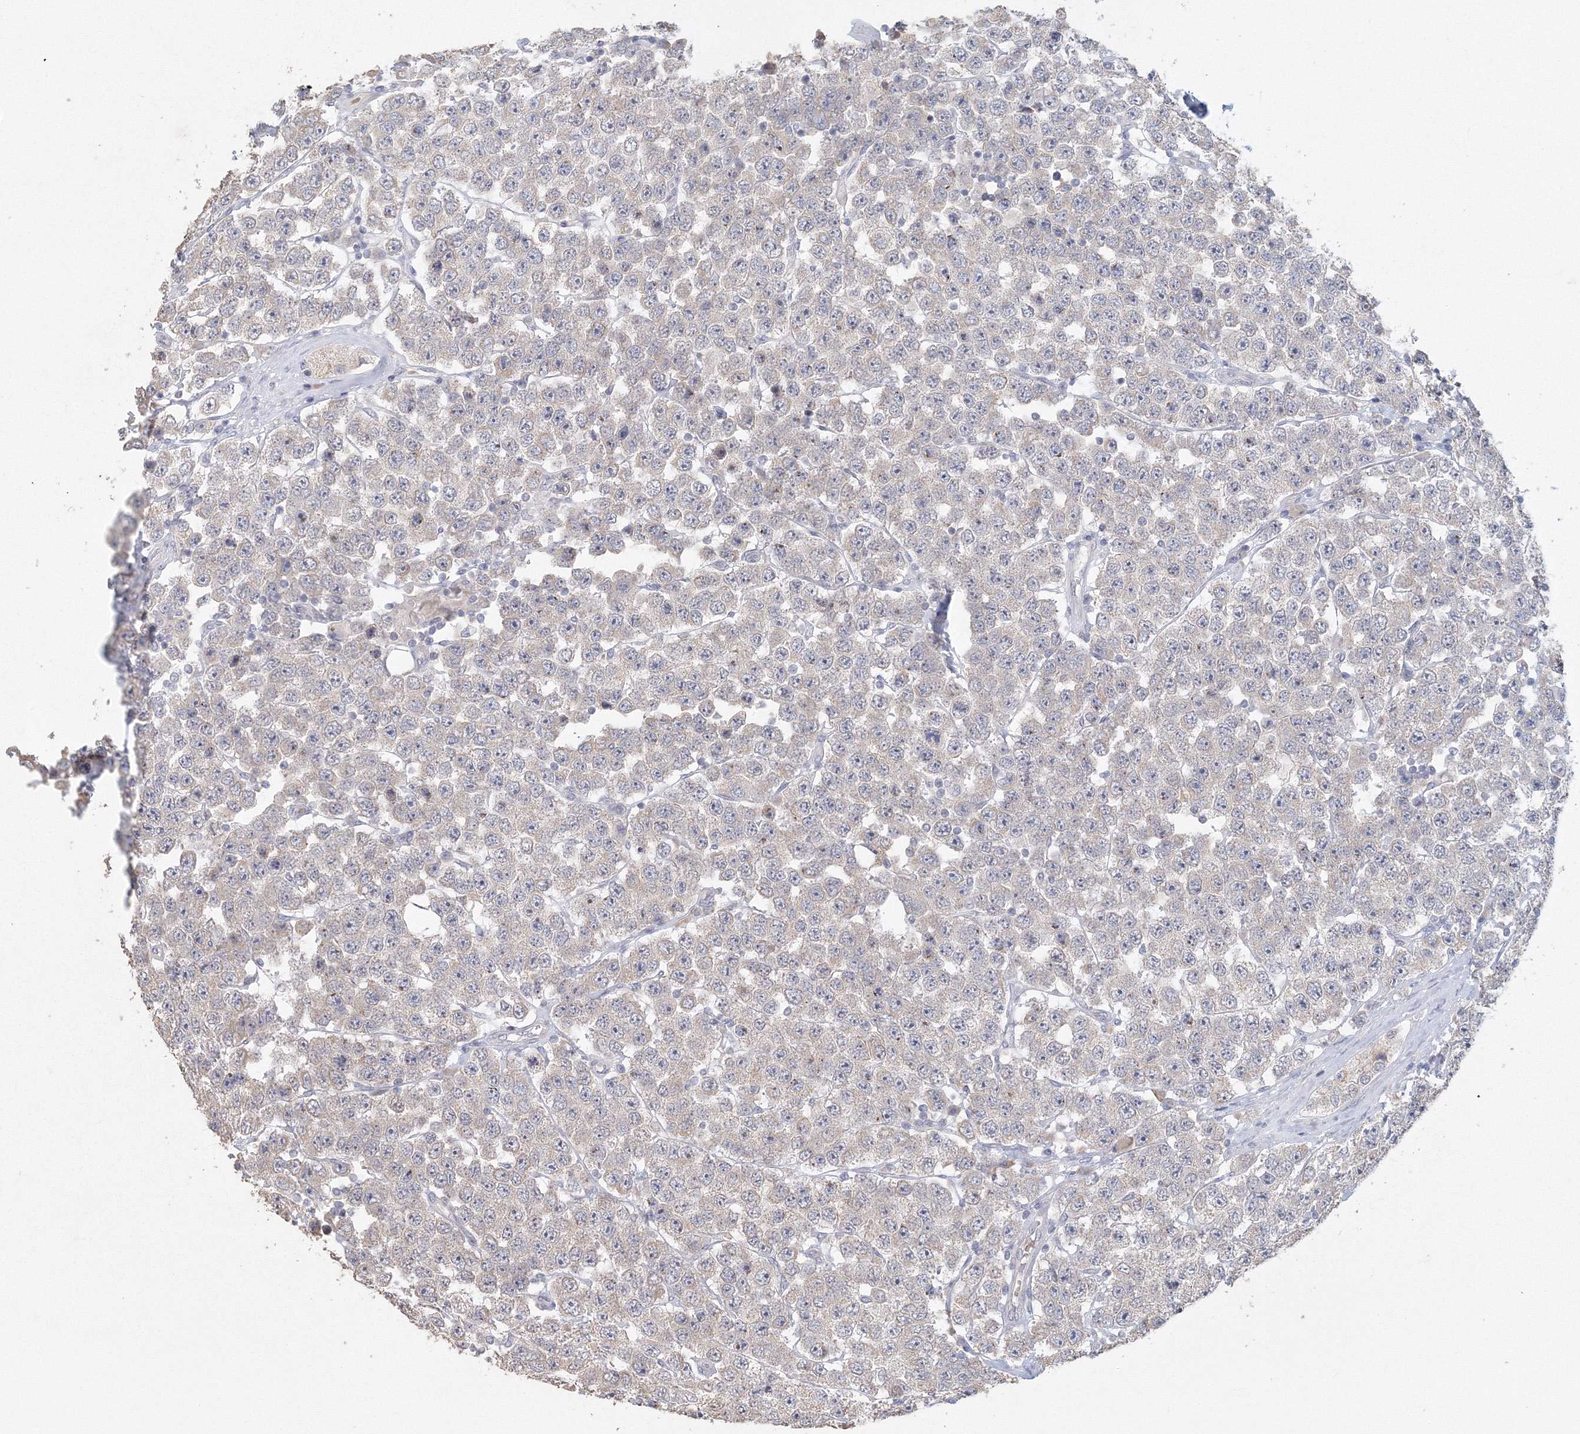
{"staining": {"intensity": "negative", "quantity": "none", "location": "none"}, "tissue": "testis cancer", "cell_type": "Tumor cells", "image_type": "cancer", "snomed": [{"axis": "morphology", "description": "Seminoma, NOS"}, {"axis": "topography", "description": "Testis"}], "caption": "This is an immunohistochemistry micrograph of testis seminoma. There is no expression in tumor cells.", "gene": "TACC2", "patient": {"sex": "male", "age": 28}}